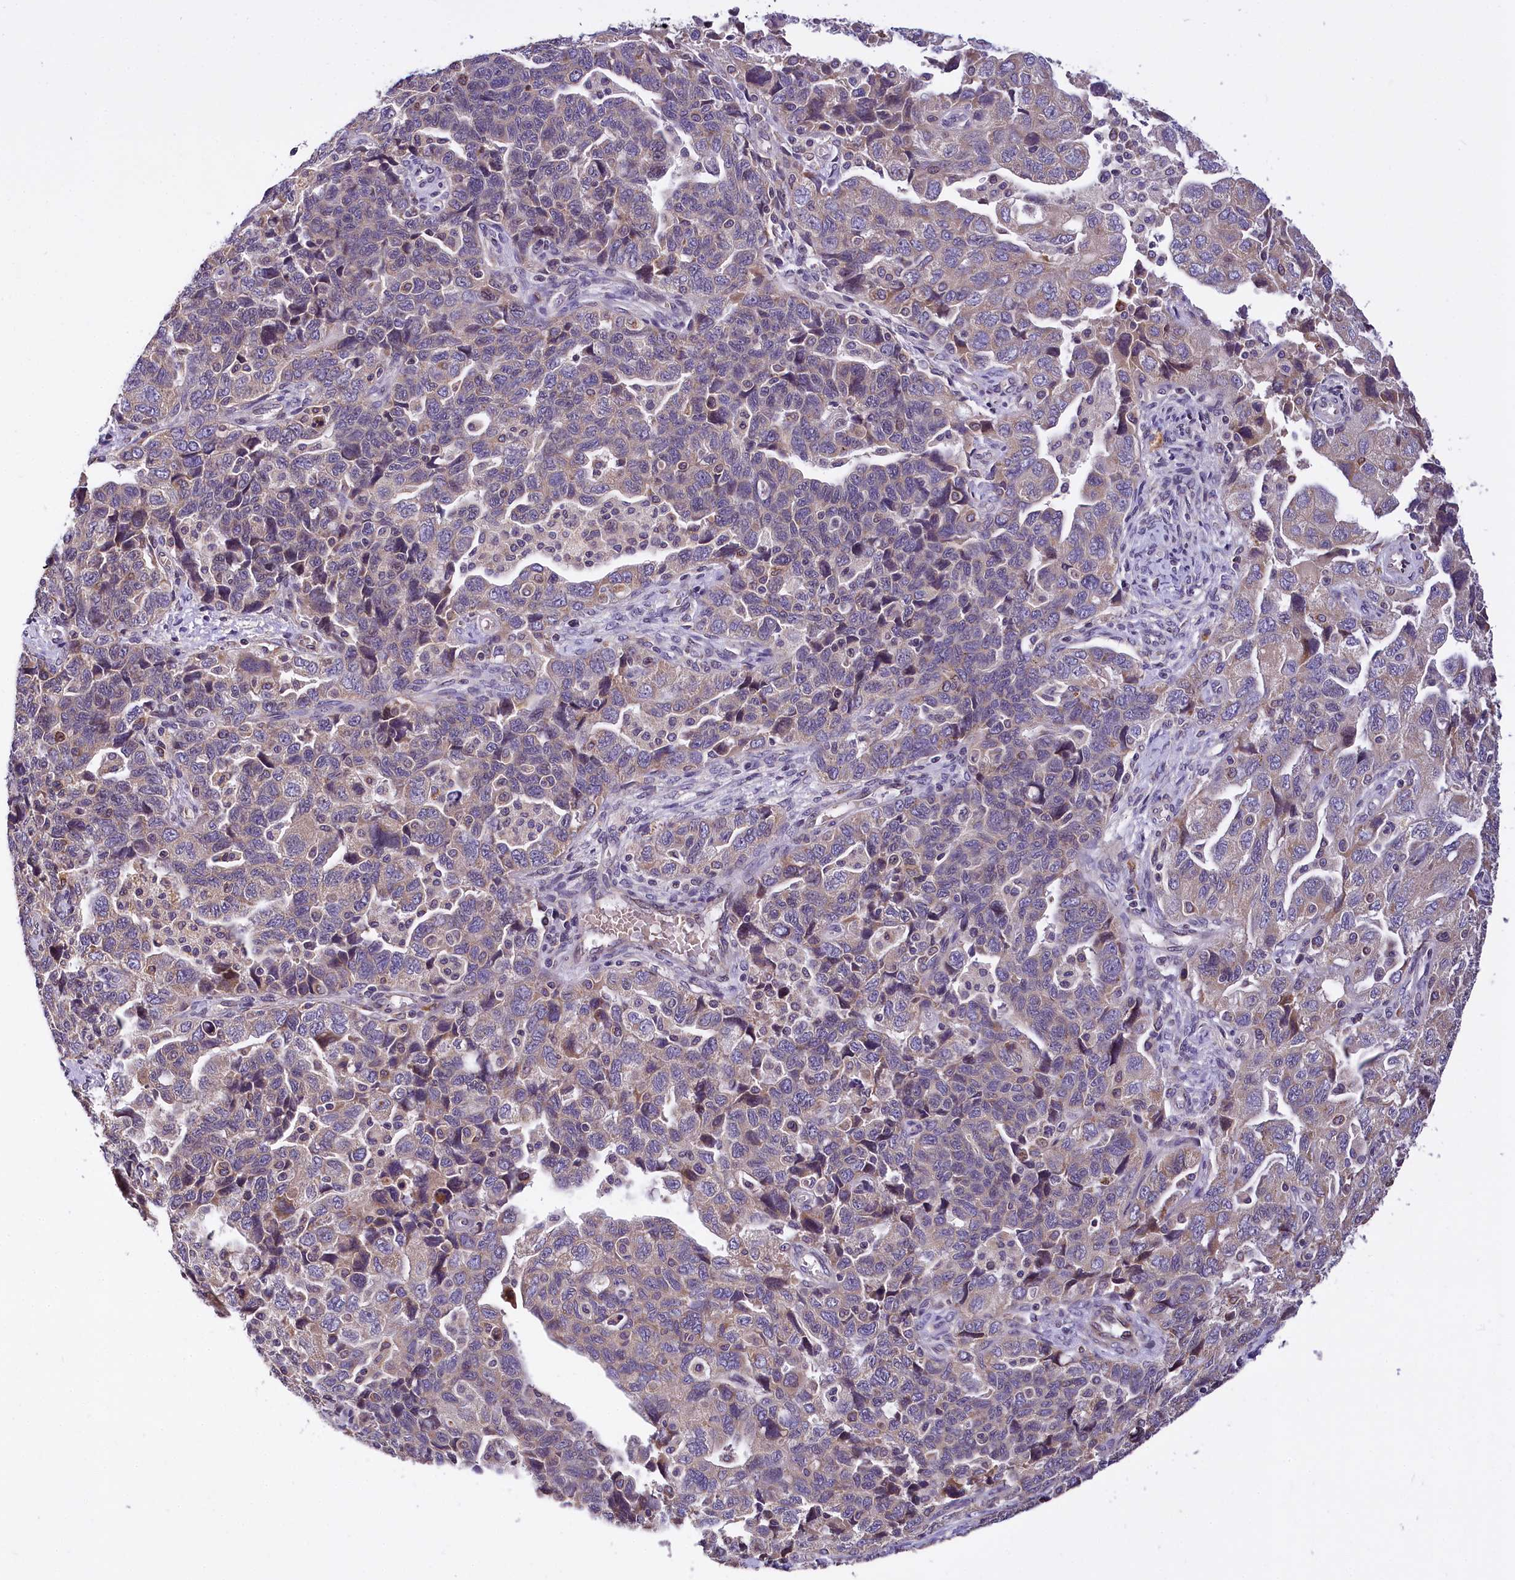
{"staining": {"intensity": "moderate", "quantity": "25%-75%", "location": "cytoplasmic/membranous"}, "tissue": "ovarian cancer", "cell_type": "Tumor cells", "image_type": "cancer", "snomed": [{"axis": "morphology", "description": "Carcinoma, NOS"}, {"axis": "morphology", "description": "Cystadenocarcinoma, serous, NOS"}, {"axis": "topography", "description": "Ovary"}], "caption": "Protein staining demonstrates moderate cytoplasmic/membranous staining in about 25%-75% of tumor cells in ovarian cancer (serous cystadenocarcinoma).", "gene": "SUPV3L1", "patient": {"sex": "female", "age": 69}}